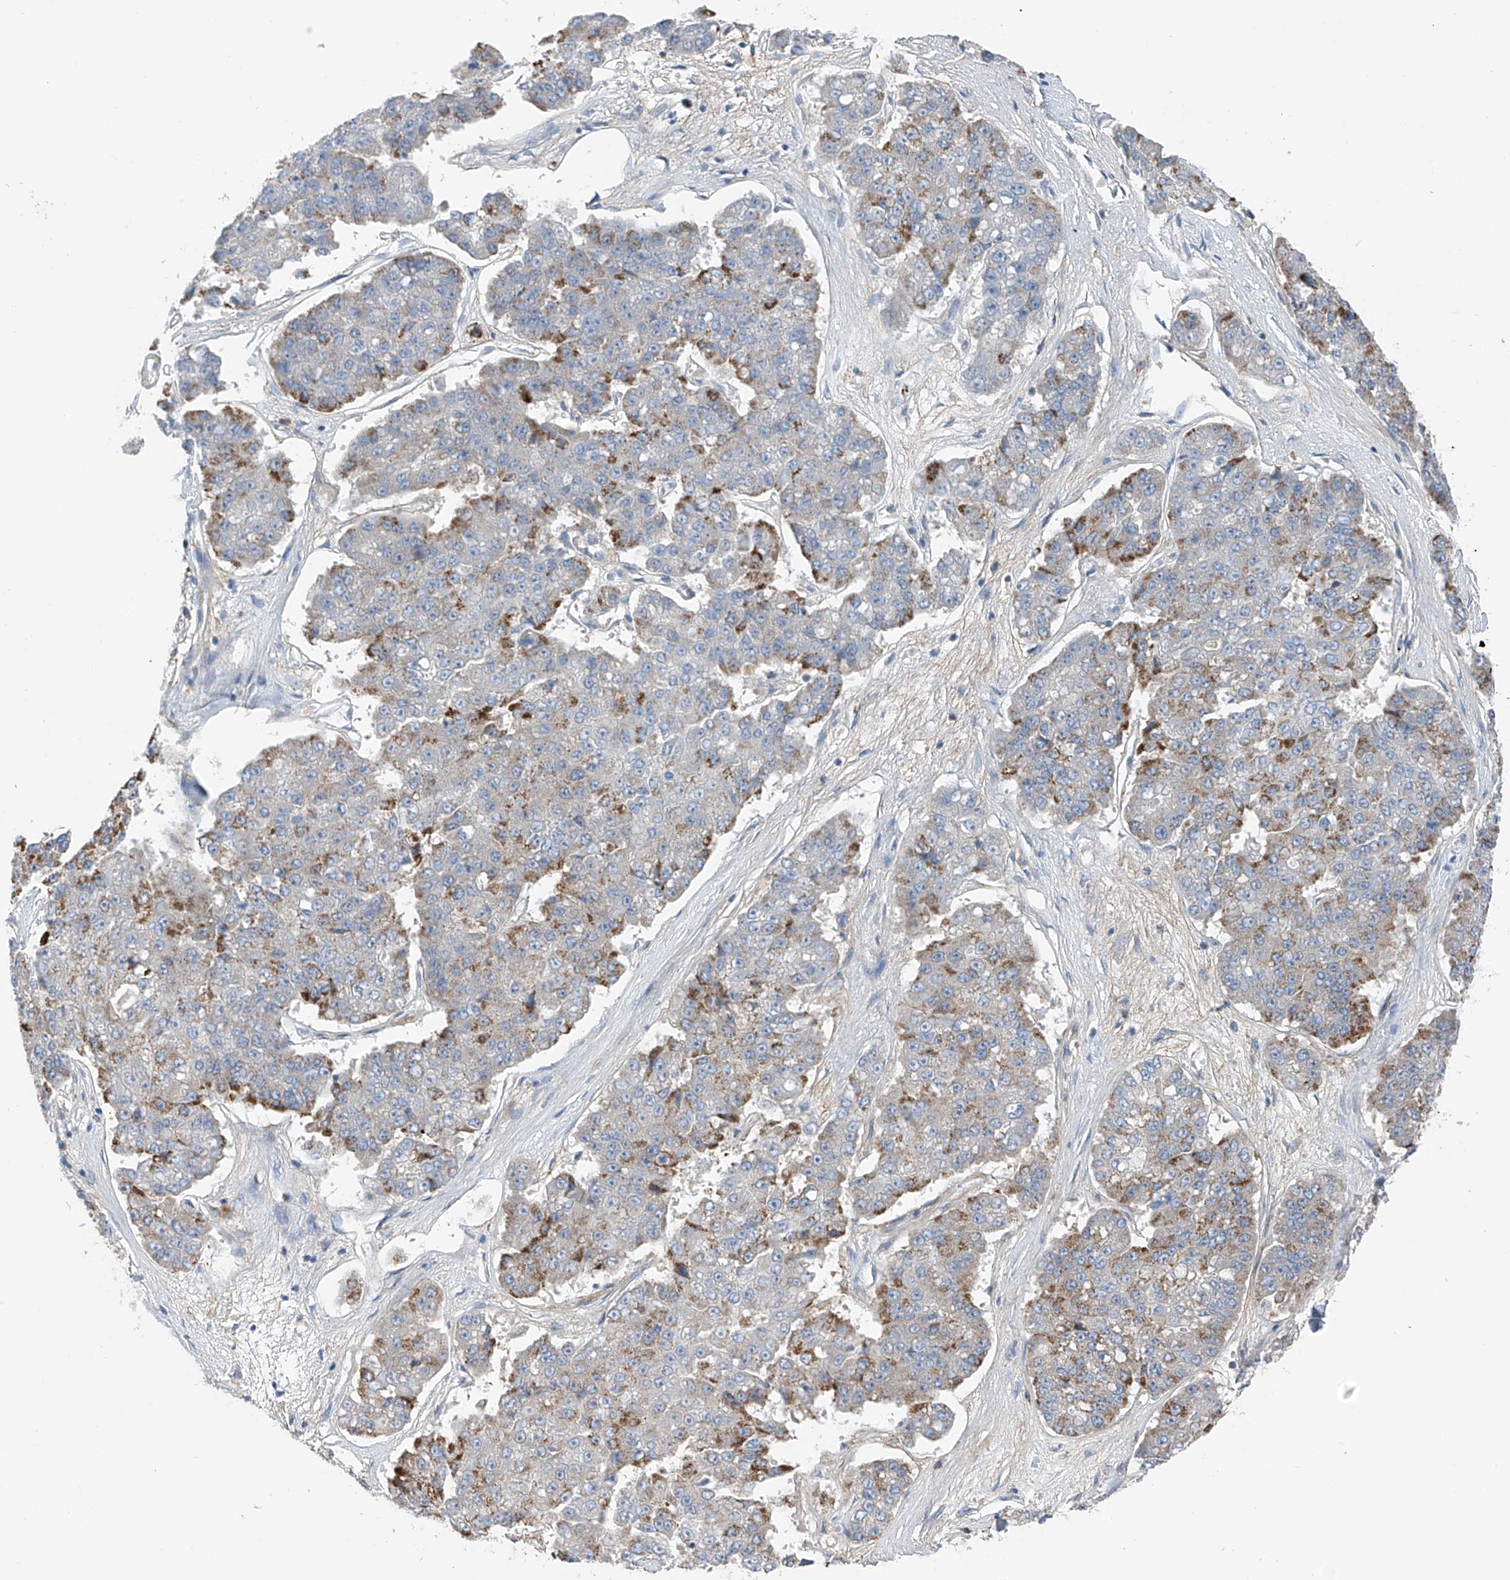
{"staining": {"intensity": "moderate", "quantity": "25%-75%", "location": "cytoplasmic/membranous"}, "tissue": "pancreatic cancer", "cell_type": "Tumor cells", "image_type": "cancer", "snomed": [{"axis": "morphology", "description": "Adenocarcinoma, NOS"}, {"axis": "topography", "description": "Pancreas"}], "caption": "An image of human adenocarcinoma (pancreatic) stained for a protein reveals moderate cytoplasmic/membranous brown staining in tumor cells.", "gene": "NALCN", "patient": {"sex": "male", "age": 50}}